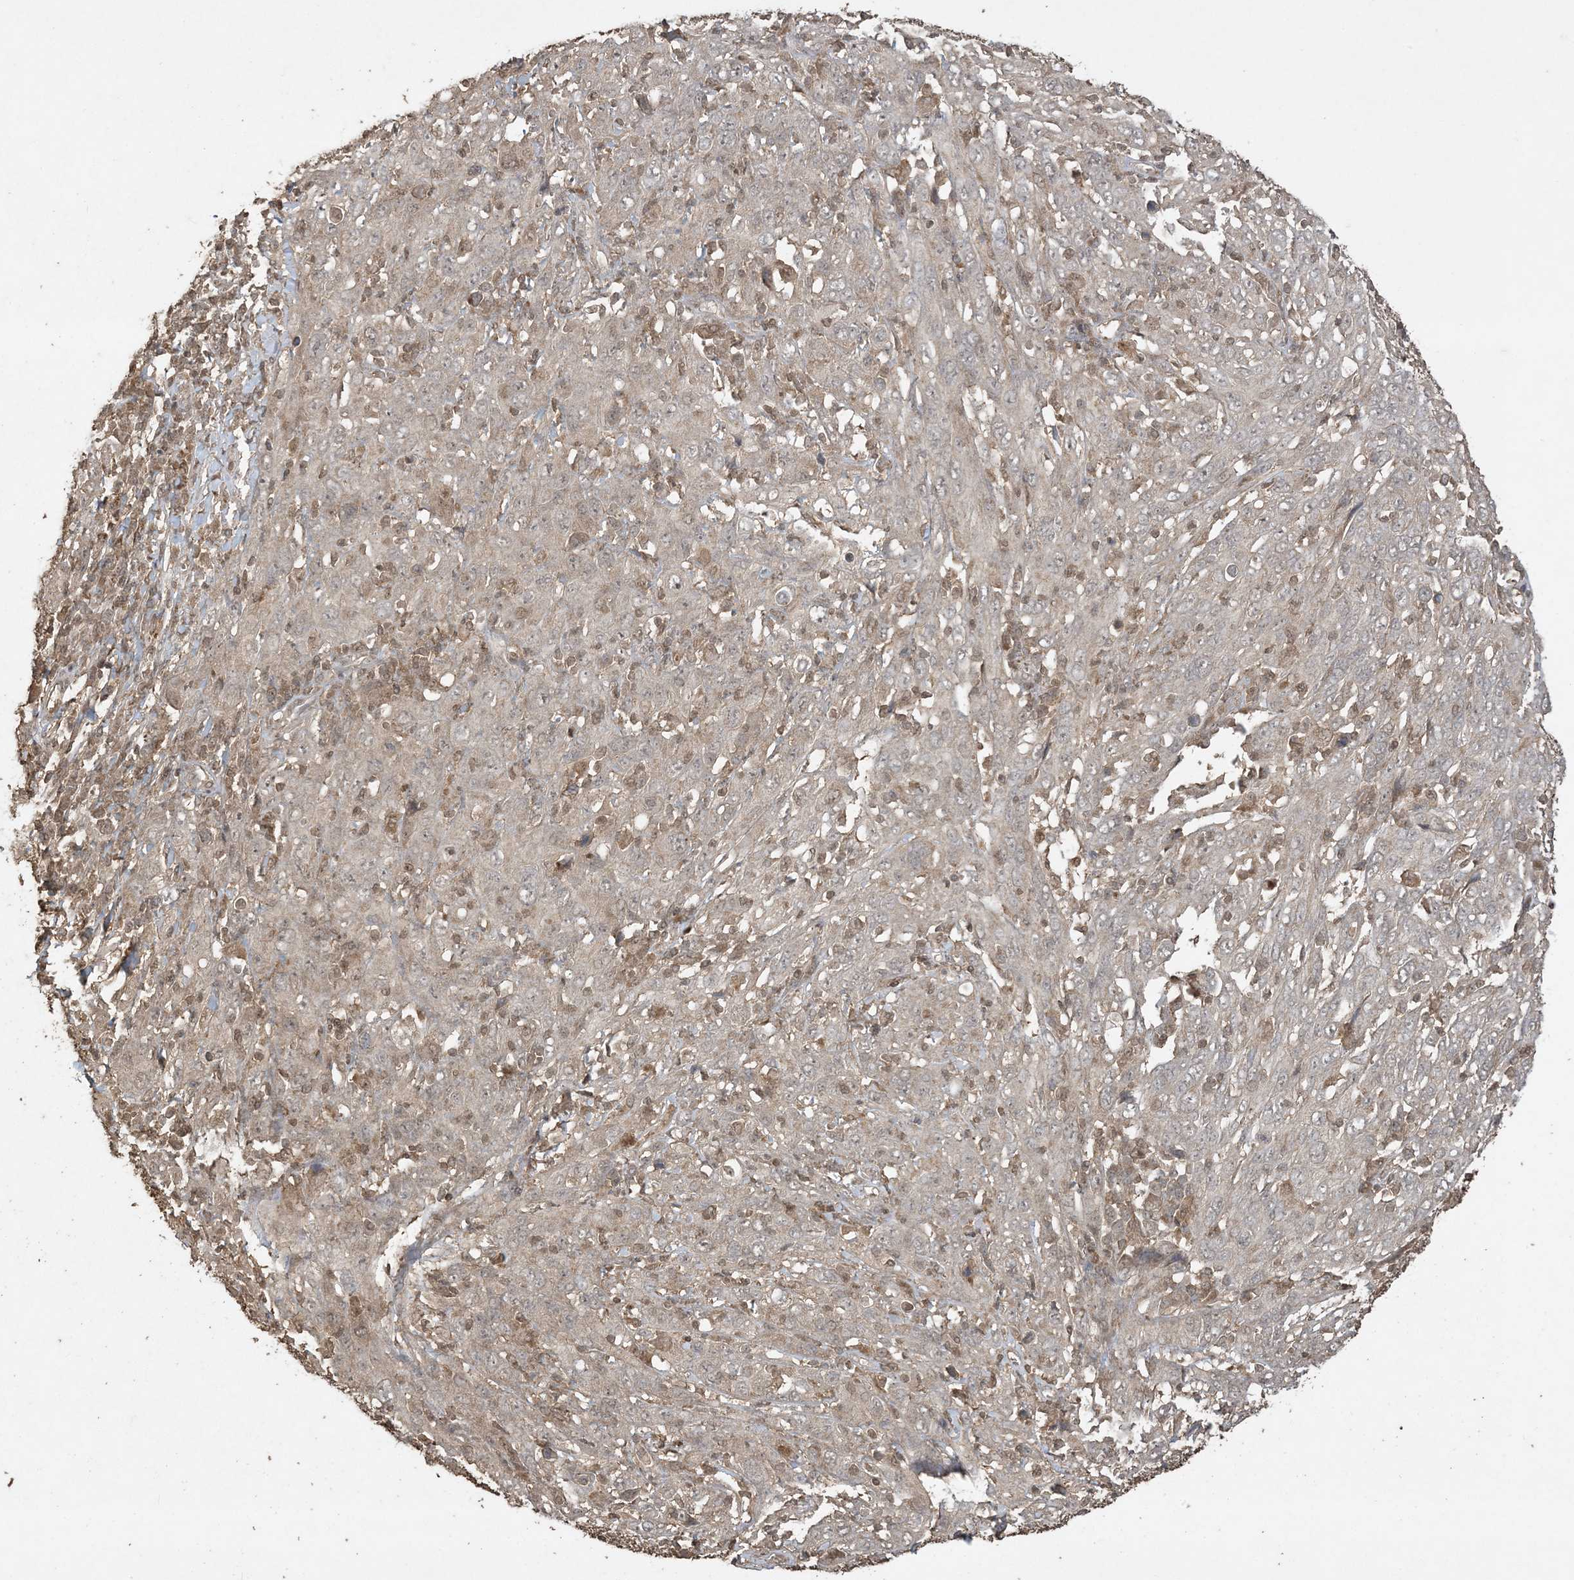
{"staining": {"intensity": "weak", "quantity": "25%-75%", "location": "cytoplasmic/membranous"}, "tissue": "cervical cancer", "cell_type": "Tumor cells", "image_type": "cancer", "snomed": [{"axis": "morphology", "description": "Squamous cell carcinoma, NOS"}, {"axis": "topography", "description": "Cervix"}], "caption": "Immunohistochemical staining of cervical squamous cell carcinoma displays low levels of weak cytoplasmic/membranous positivity in about 25%-75% of tumor cells.", "gene": "EFCAB8", "patient": {"sex": "female", "age": 46}}